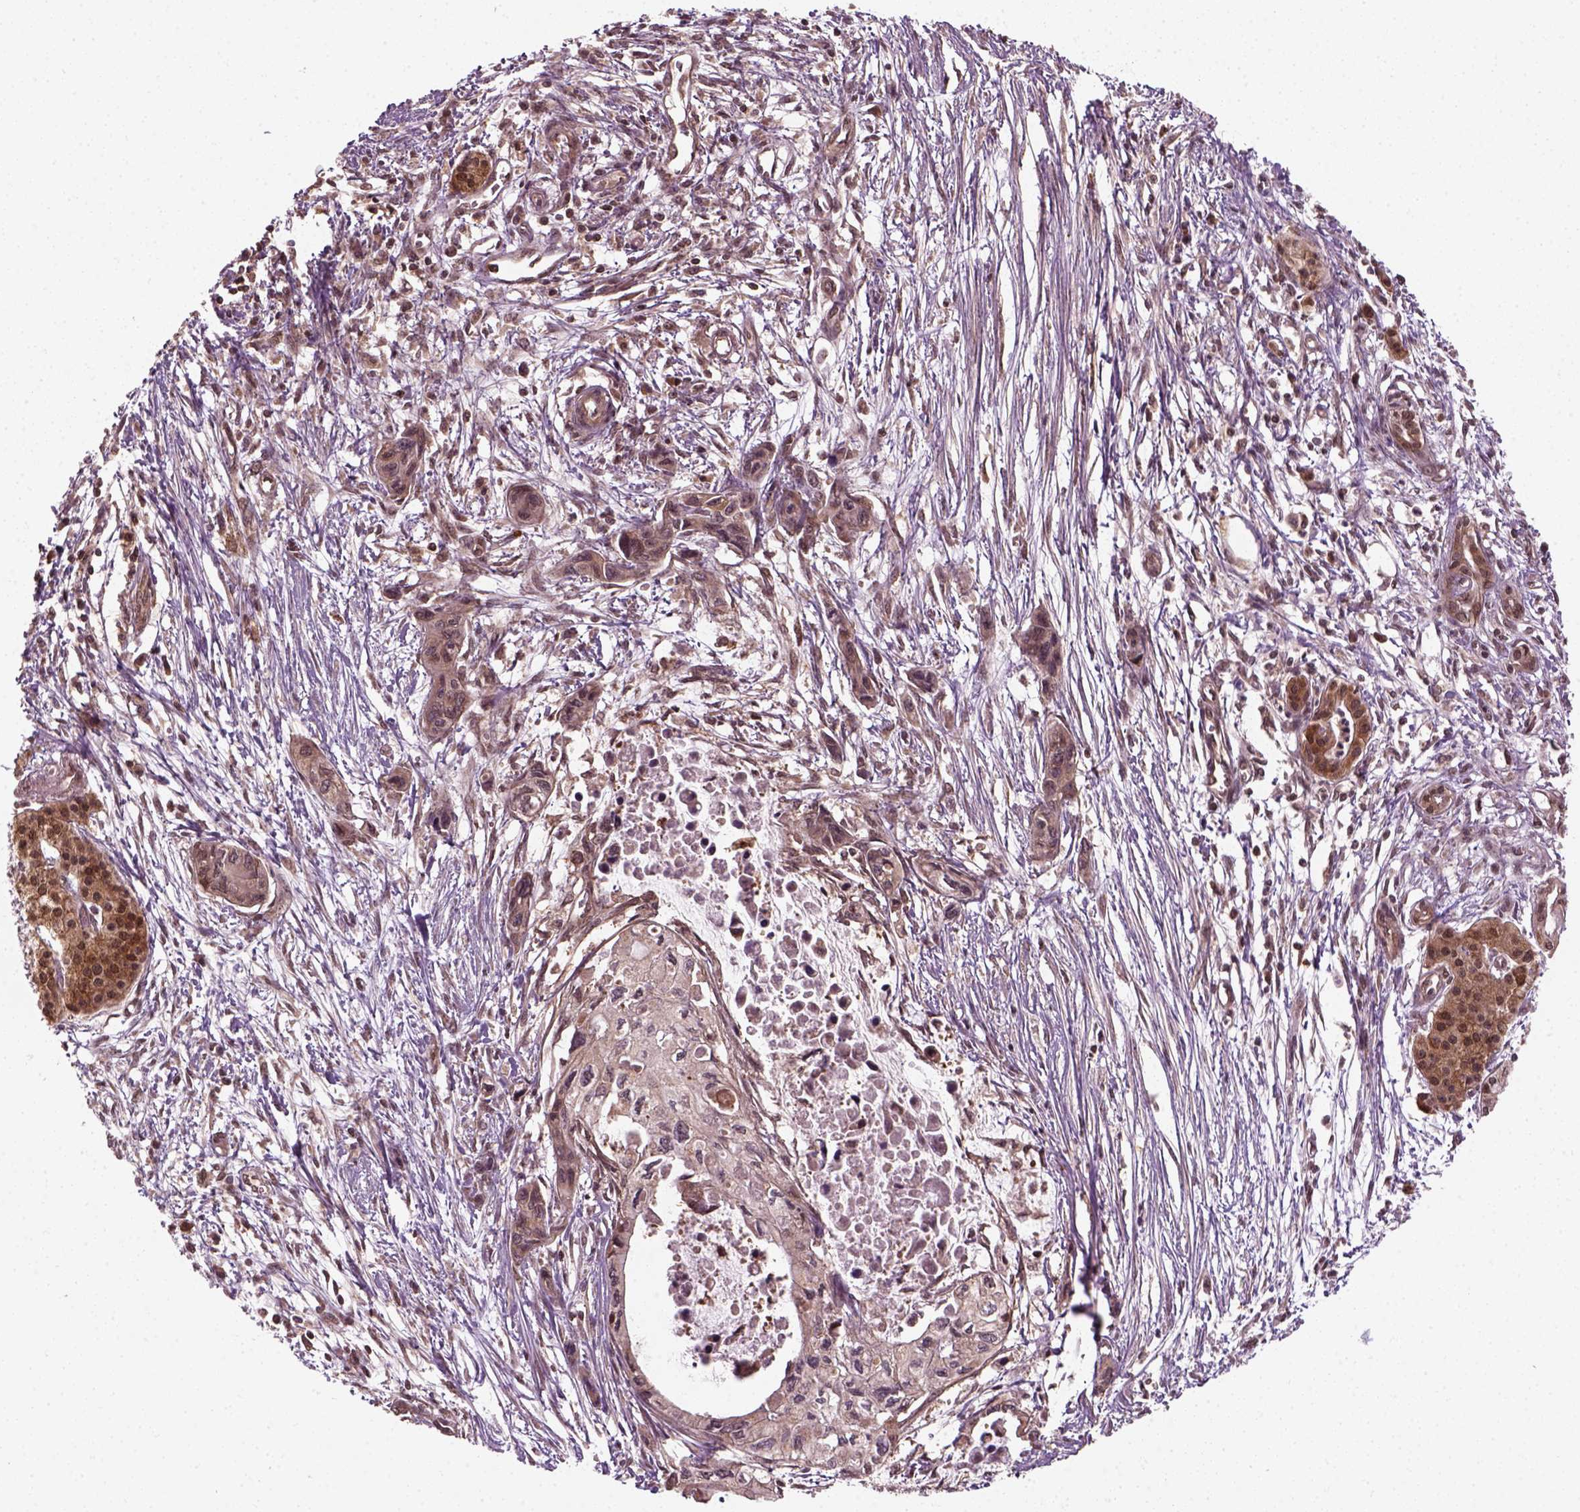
{"staining": {"intensity": "weak", "quantity": "25%-75%", "location": "cytoplasmic/membranous"}, "tissue": "pancreatic cancer", "cell_type": "Tumor cells", "image_type": "cancer", "snomed": [{"axis": "morphology", "description": "Adenocarcinoma, NOS"}, {"axis": "topography", "description": "Pancreas"}], "caption": "Tumor cells display low levels of weak cytoplasmic/membranous staining in about 25%-75% of cells in pancreatic cancer. The protein is stained brown, and the nuclei are stained in blue (DAB (3,3'-diaminobenzidine) IHC with brightfield microscopy, high magnification).", "gene": "NUDT9", "patient": {"sex": "female", "age": 76}}